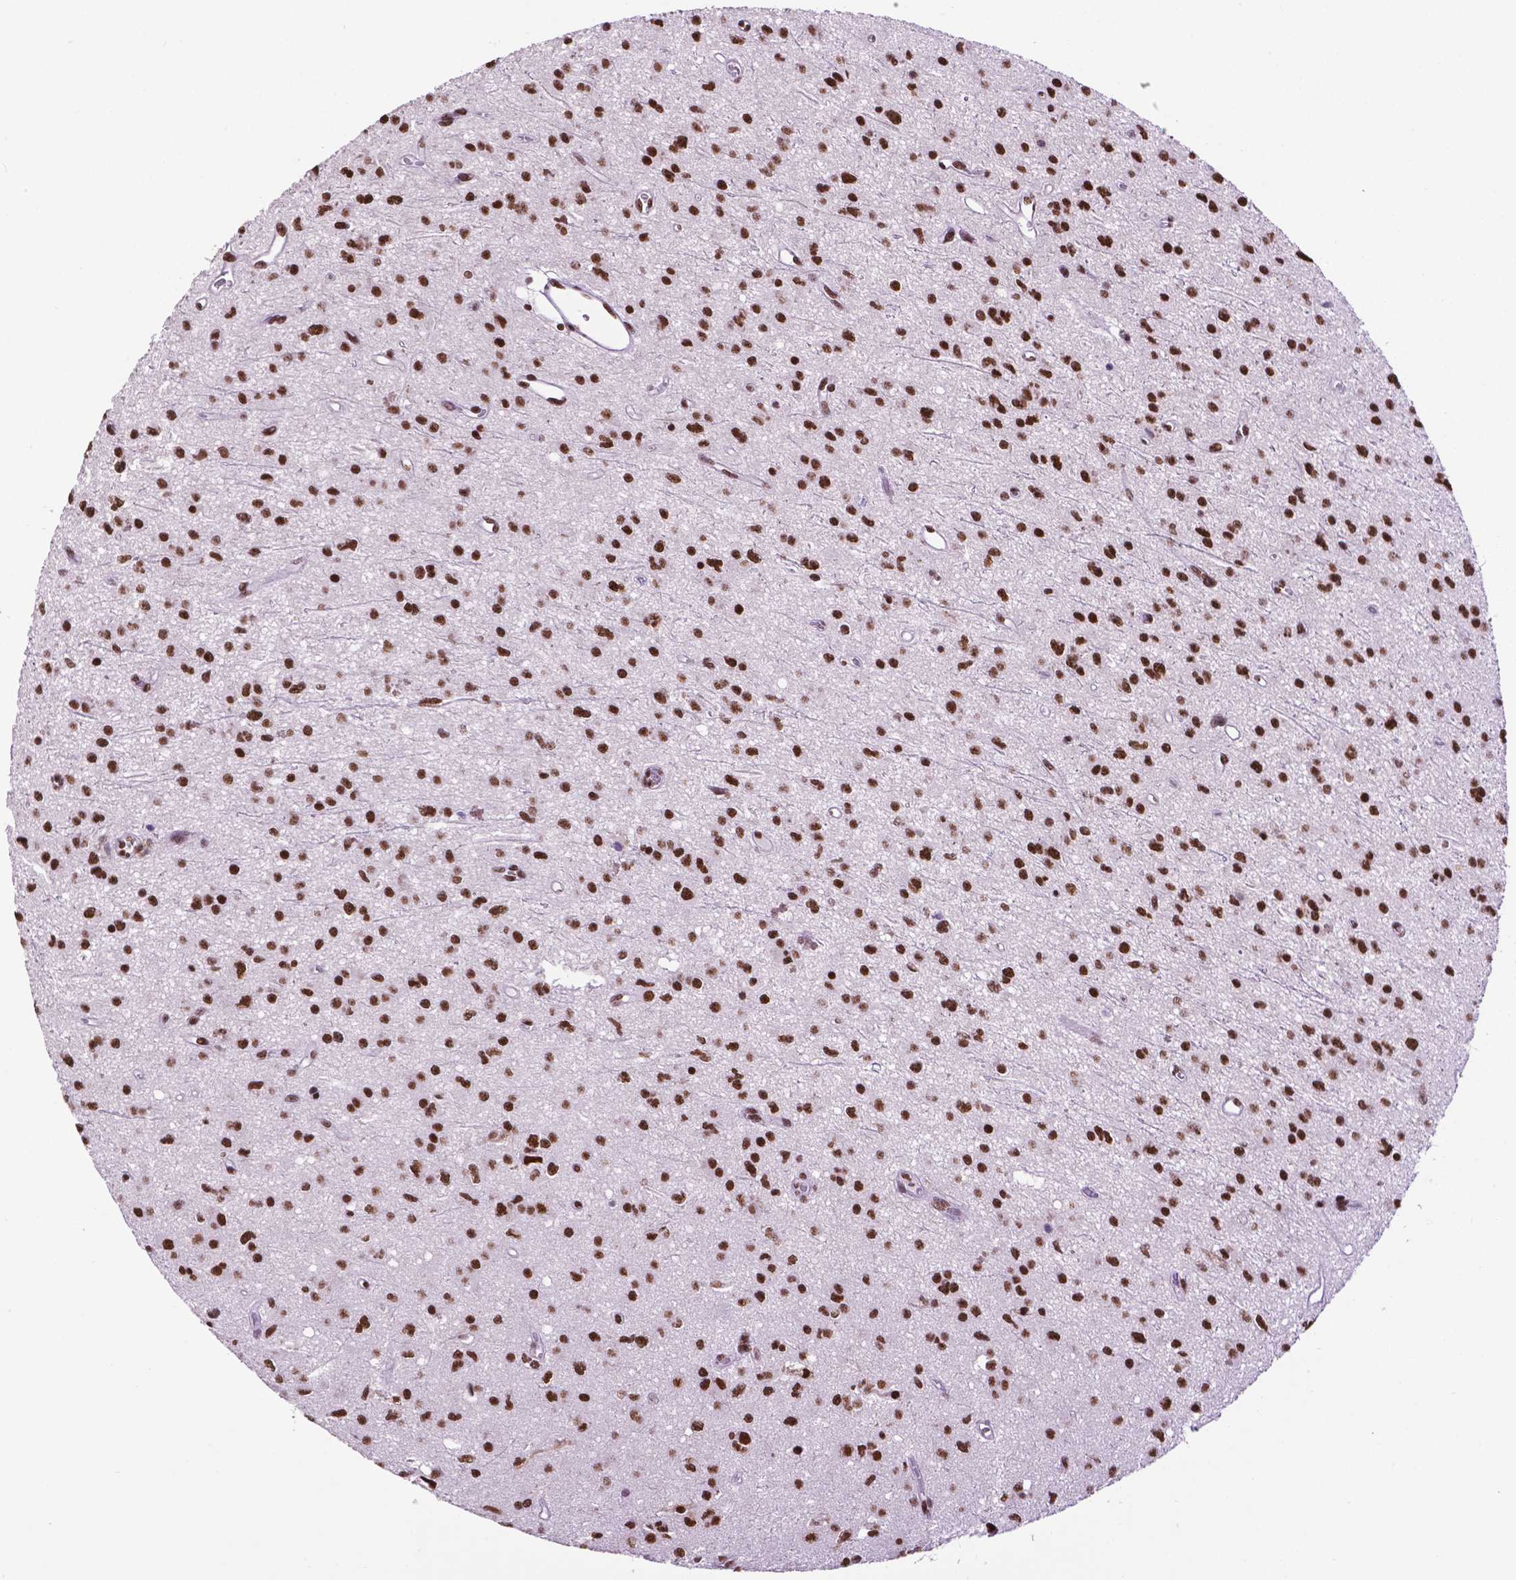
{"staining": {"intensity": "strong", "quantity": ">75%", "location": "nuclear"}, "tissue": "glioma", "cell_type": "Tumor cells", "image_type": "cancer", "snomed": [{"axis": "morphology", "description": "Glioma, malignant, Low grade"}, {"axis": "topography", "description": "Brain"}], "caption": "High-magnification brightfield microscopy of malignant glioma (low-grade) stained with DAB (3,3'-diaminobenzidine) (brown) and counterstained with hematoxylin (blue). tumor cells exhibit strong nuclear positivity is appreciated in about>75% of cells.", "gene": "CCAR2", "patient": {"sex": "female", "age": 45}}